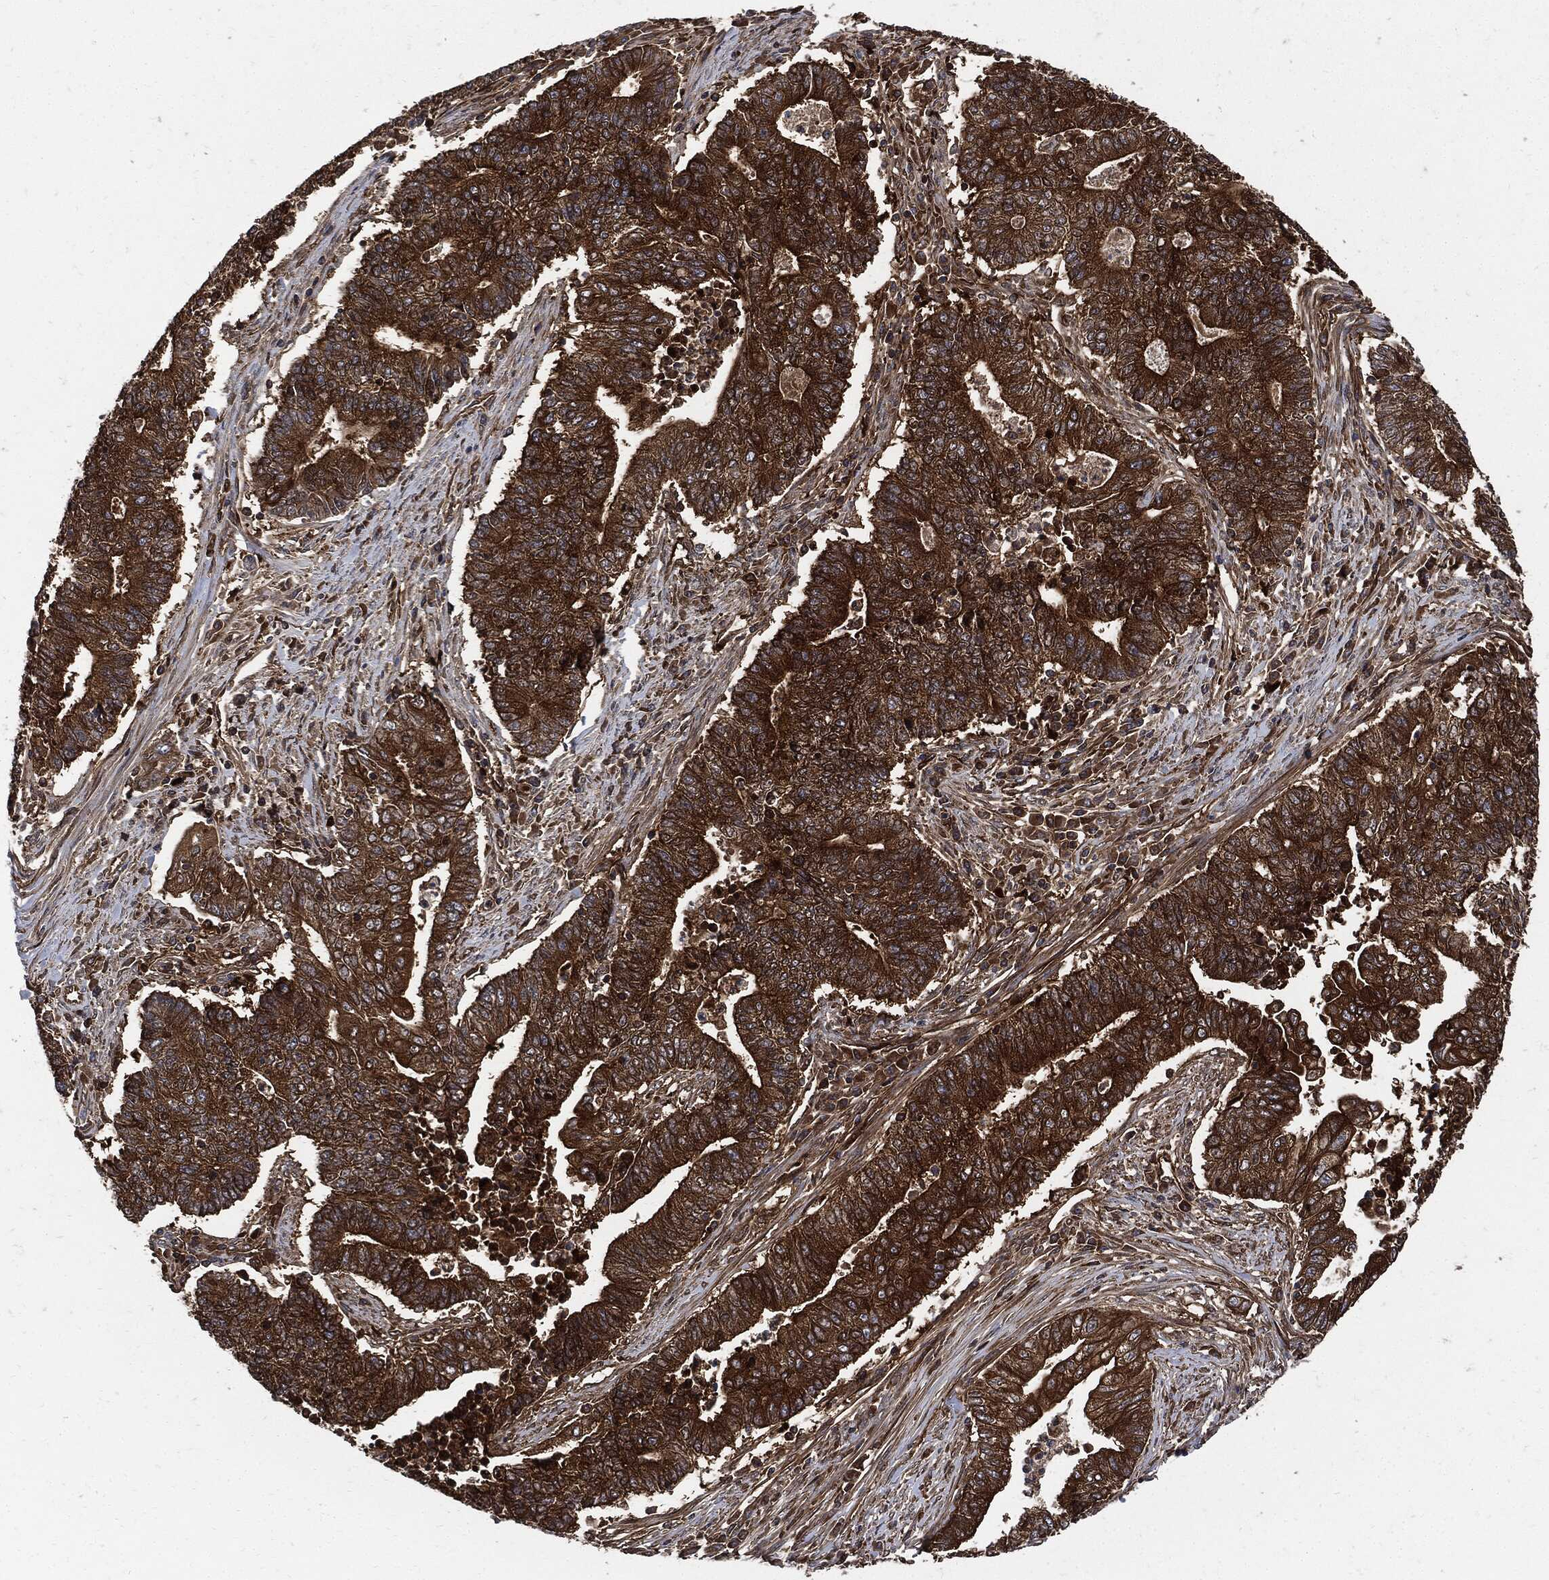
{"staining": {"intensity": "strong", "quantity": ">75%", "location": "cytoplasmic/membranous"}, "tissue": "endometrial cancer", "cell_type": "Tumor cells", "image_type": "cancer", "snomed": [{"axis": "morphology", "description": "Adenocarcinoma, NOS"}, {"axis": "topography", "description": "Uterus"}, {"axis": "topography", "description": "Endometrium"}], "caption": "Immunohistochemical staining of human endometrial cancer (adenocarcinoma) reveals high levels of strong cytoplasmic/membranous staining in about >75% of tumor cells.", "gene": "XPNPEP1", "patient": {"sex": "female", "age": 54}}